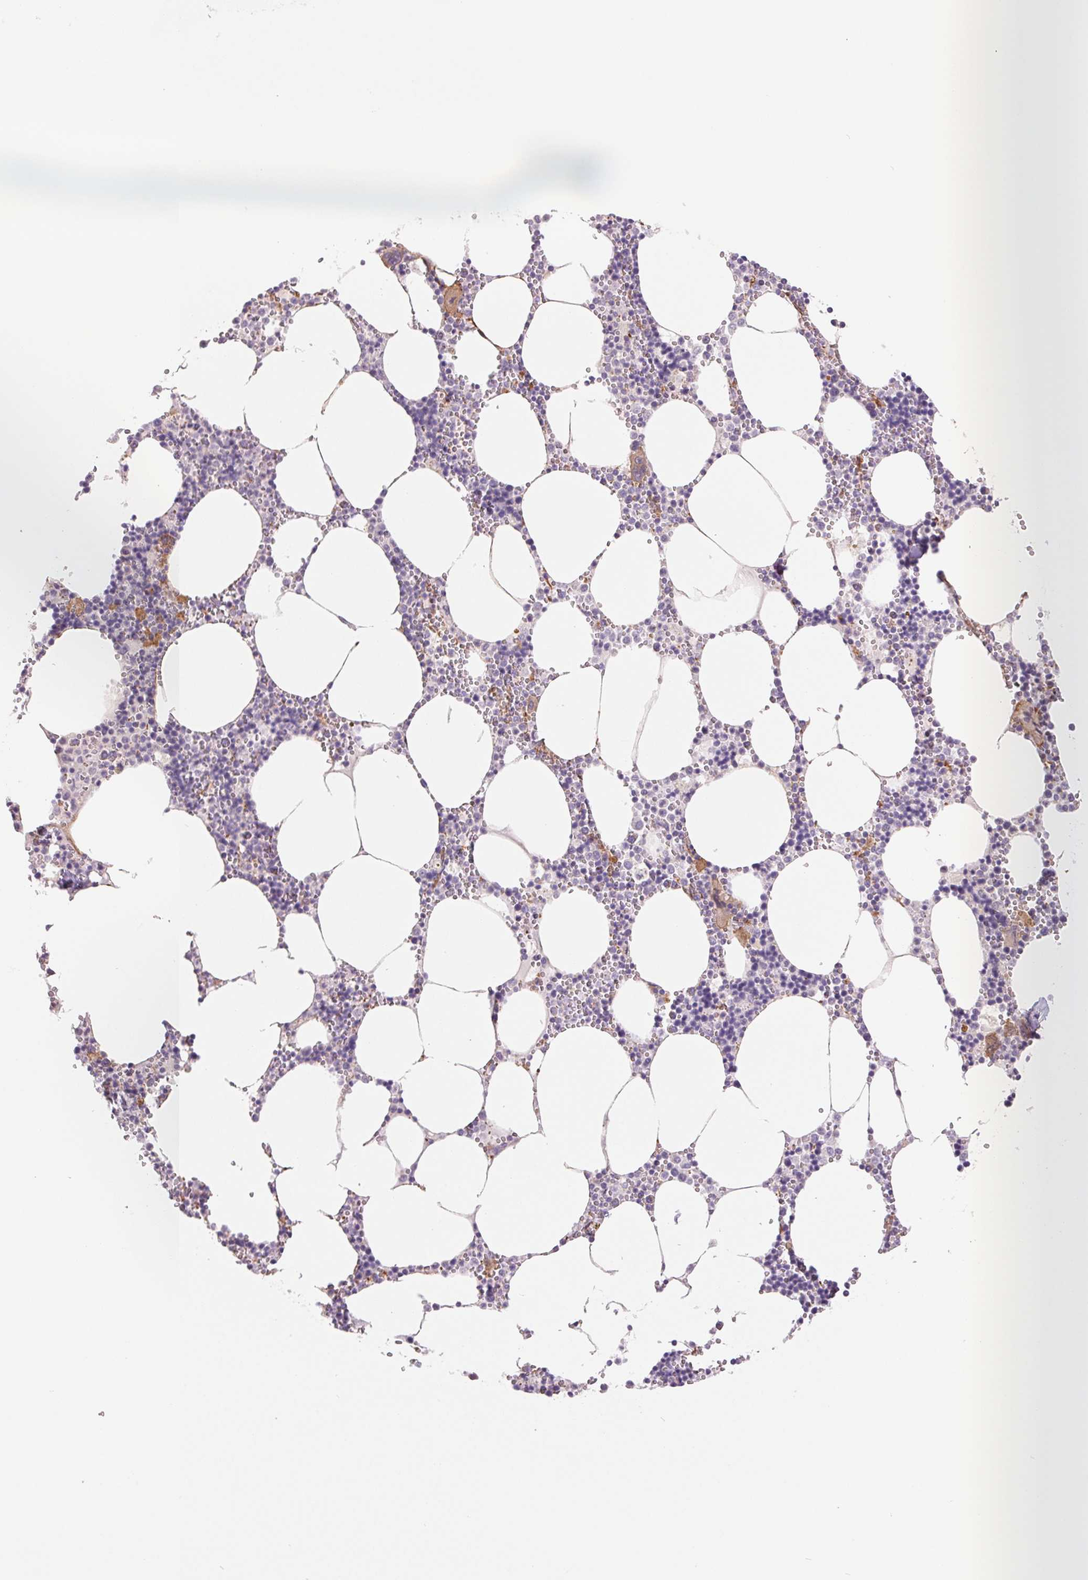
{"staining": {"intensity": "strong", "quantity": "<25%", "location": "cytoplasmic/membranous"}, "tissue": "bone marrow", "cell_type": "Hematopoietic cells", "image_type": "normal", "snomed": [{"axis": "morphology", "description": "Normal tissue, NOS"}, {"axis": "topography", "description": "Bone marrow"}], "caption": "DAB (3,3'-diaminobenzidine) immunohistochemical staining of unremarkable bone marrow demonstrates strong cytoplasmic/membranous protein expression in approximately <25% of hematopoietic cells.", "gene": "ANKRD13B", "patient": {"sex": "male", "age": 54}}